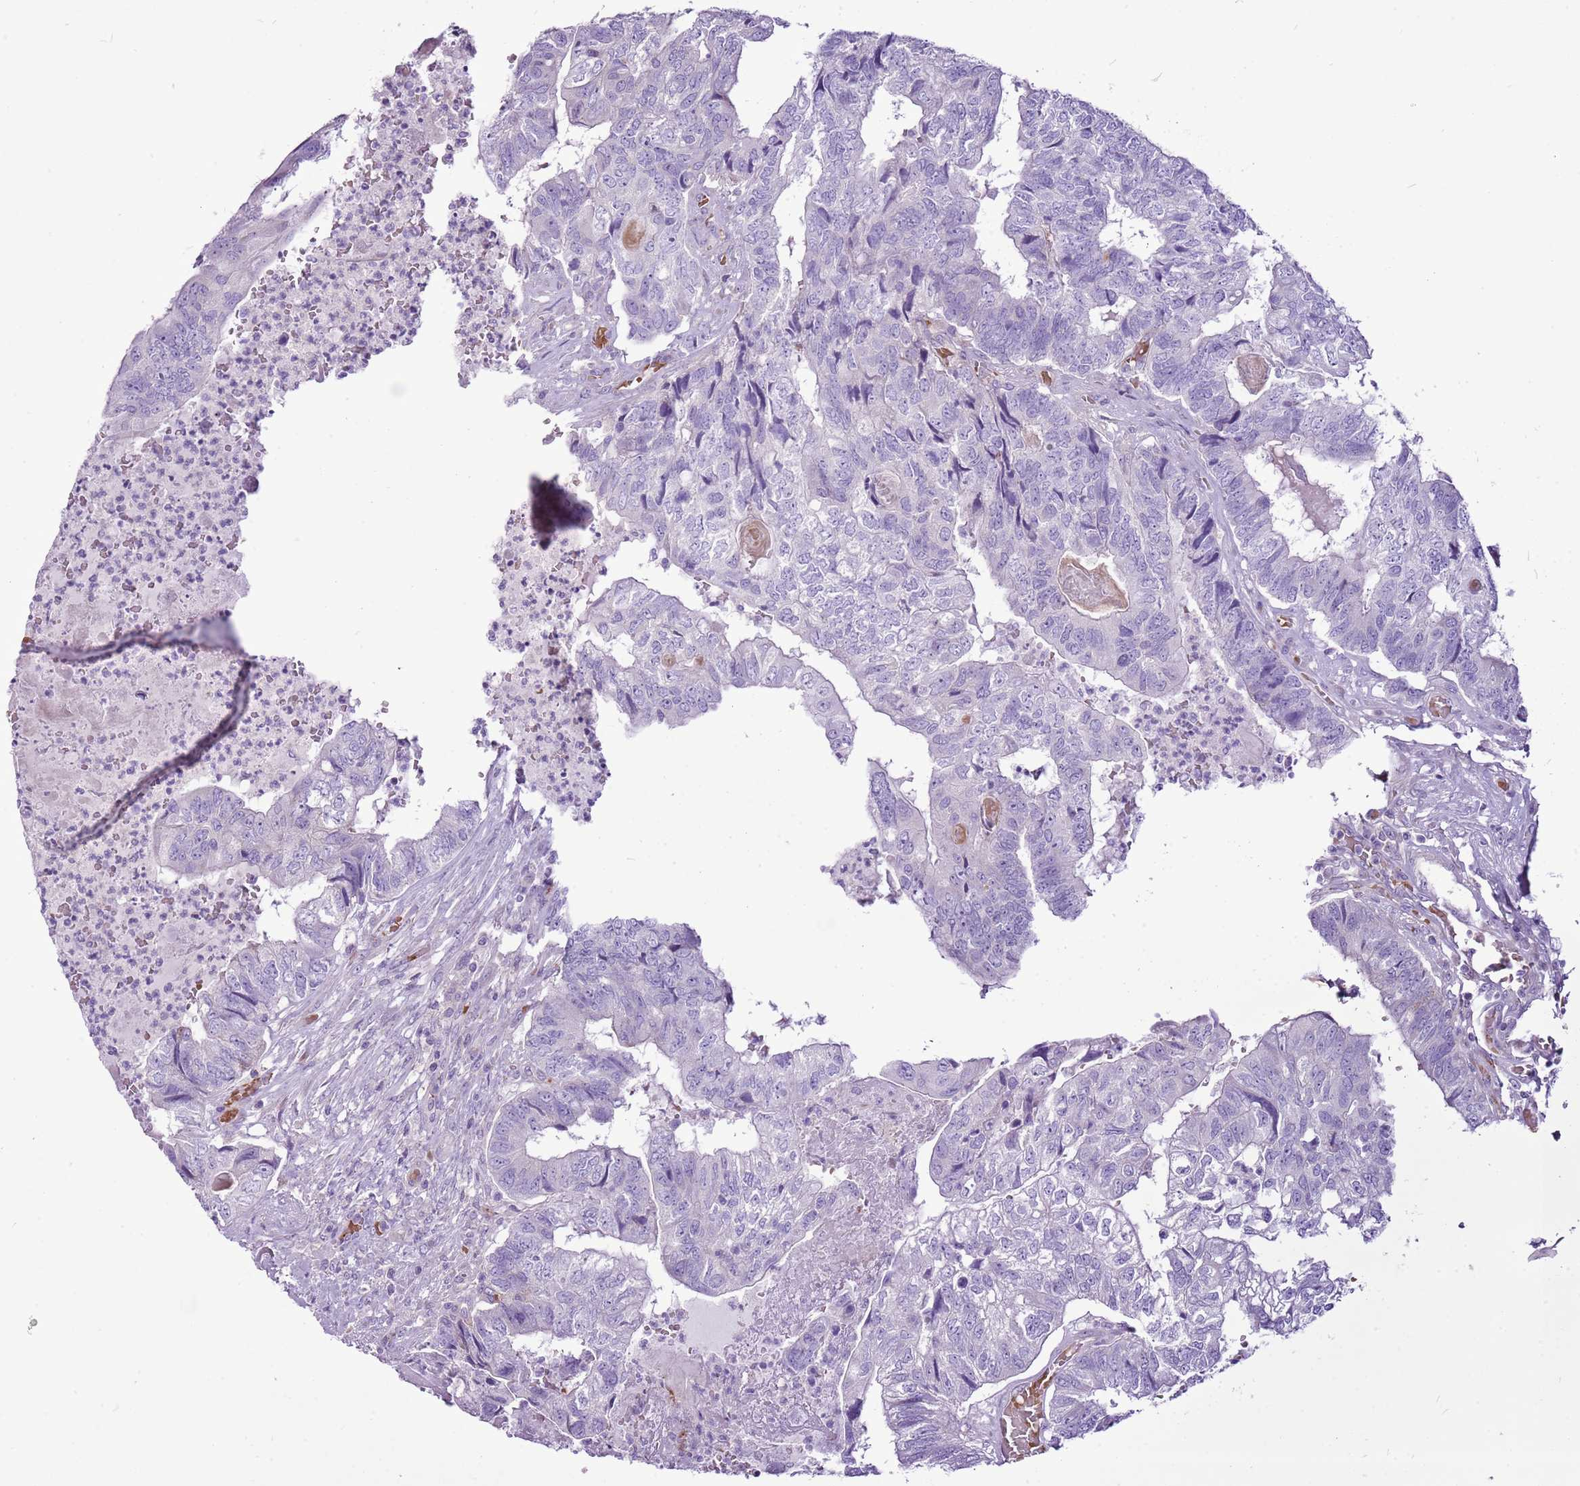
{"staining": {"intensity": "negative", "quantity": "none", "location": "none"}, "tissue": "colorectal cancer", "cell_type": "Tumor cells", "image_type": "cancer", "snomed": [{"axis": "morphology", "description": "Adenocarcinoma, NOS"}, {"axis": "topography", "description": "Colon"}], "caption": "High magnification brightfield microscopy of colorectal cancer (adenocarcinoma) stained with DAB (3,3'-diaminobenzidine) (brown) and counterstained with hematoxylin (blue): tumor cells show no significant staining. (DAB (3,3'-diaminobenzidine) immunohistochemistry (IHC) with hematoxylin counter stain).", "gene": "CHAC2", "patient": {"sex": "female", "age": 67}}